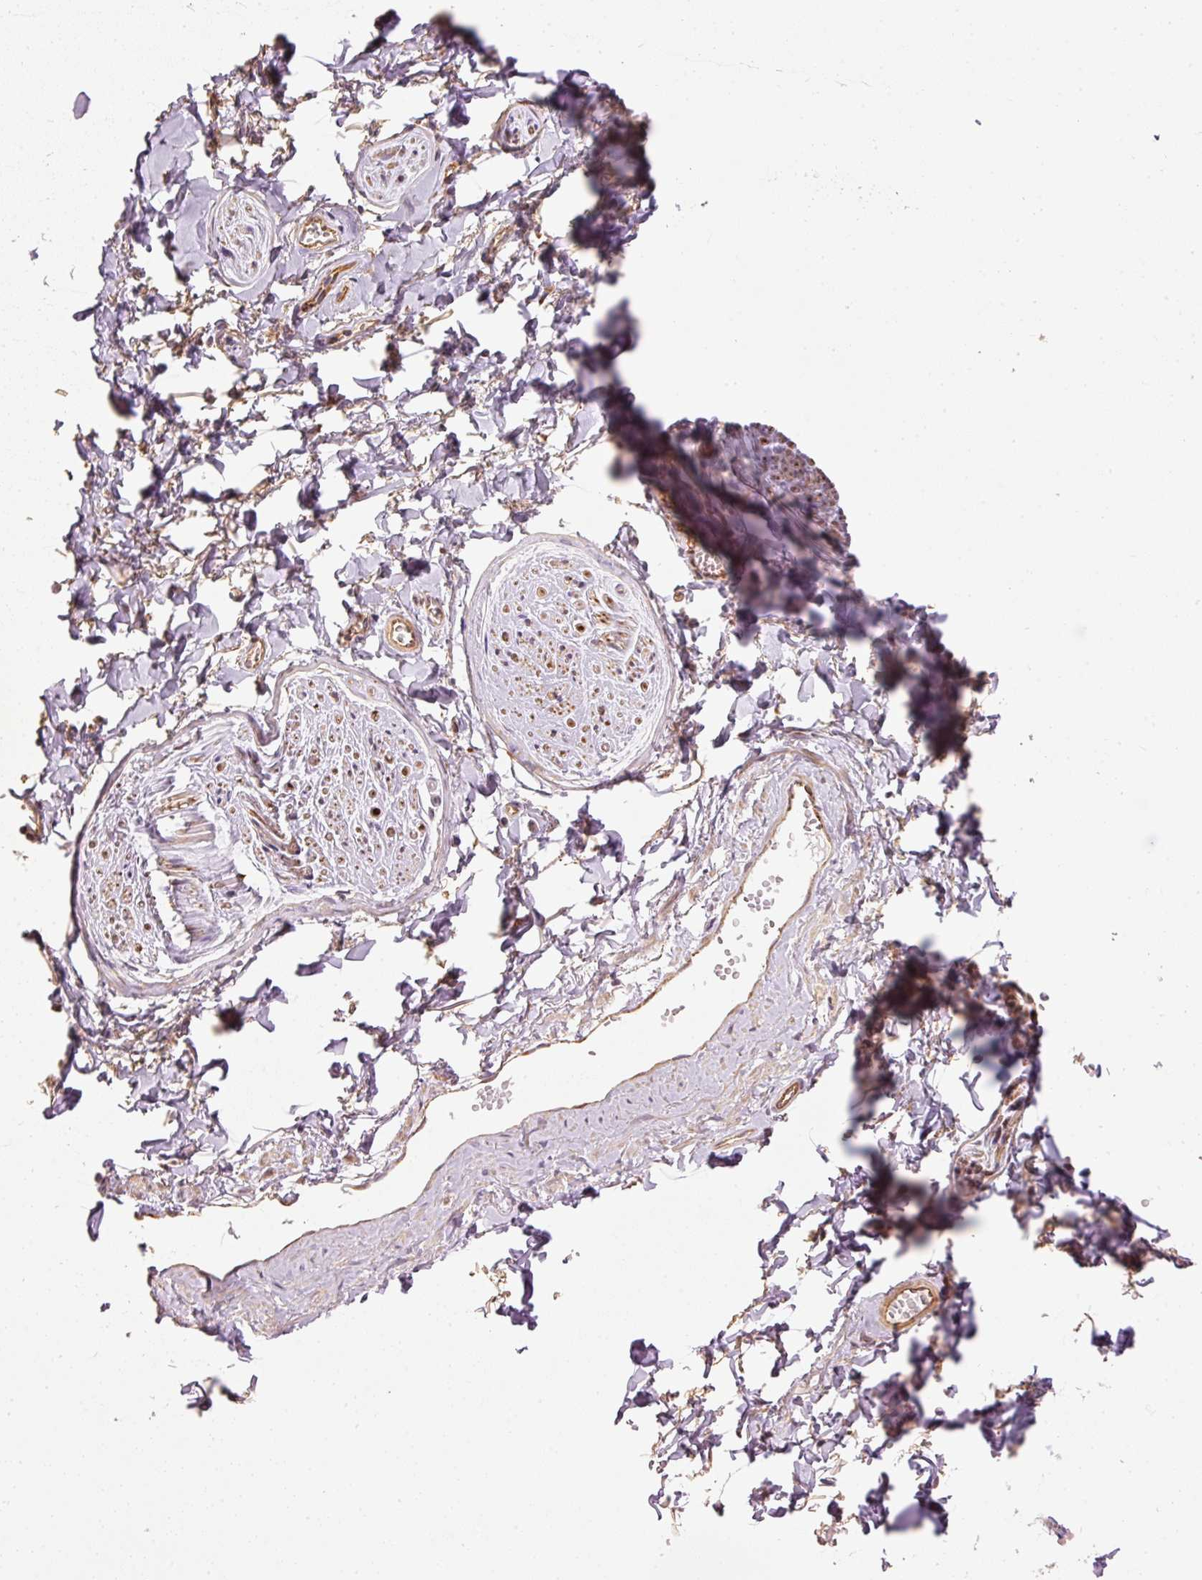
{"staining": {"intensity": "weak", "quantity": "<25%", "location": "cytoplasmic/membranous"}, "tissue": "adipose tissue", "cell_type": "Adipocytes", "image_type": "normal", "snomed": [{"axis": "morphology", "description": "Normal tissue, NOS"}, {"axis": "topography", "description": "Vulva"}, {"axis": "topography", "description": "Vagina"}, {"axis": "topography", "description": "Peripheral nerve tissue"}], "caption": "This is an IHC histopathology image of benign adipose tissue. There is no staining in adipocytes.", "gene": "MTHFD1L", "patient": {"sex": "female", "age": 66}}